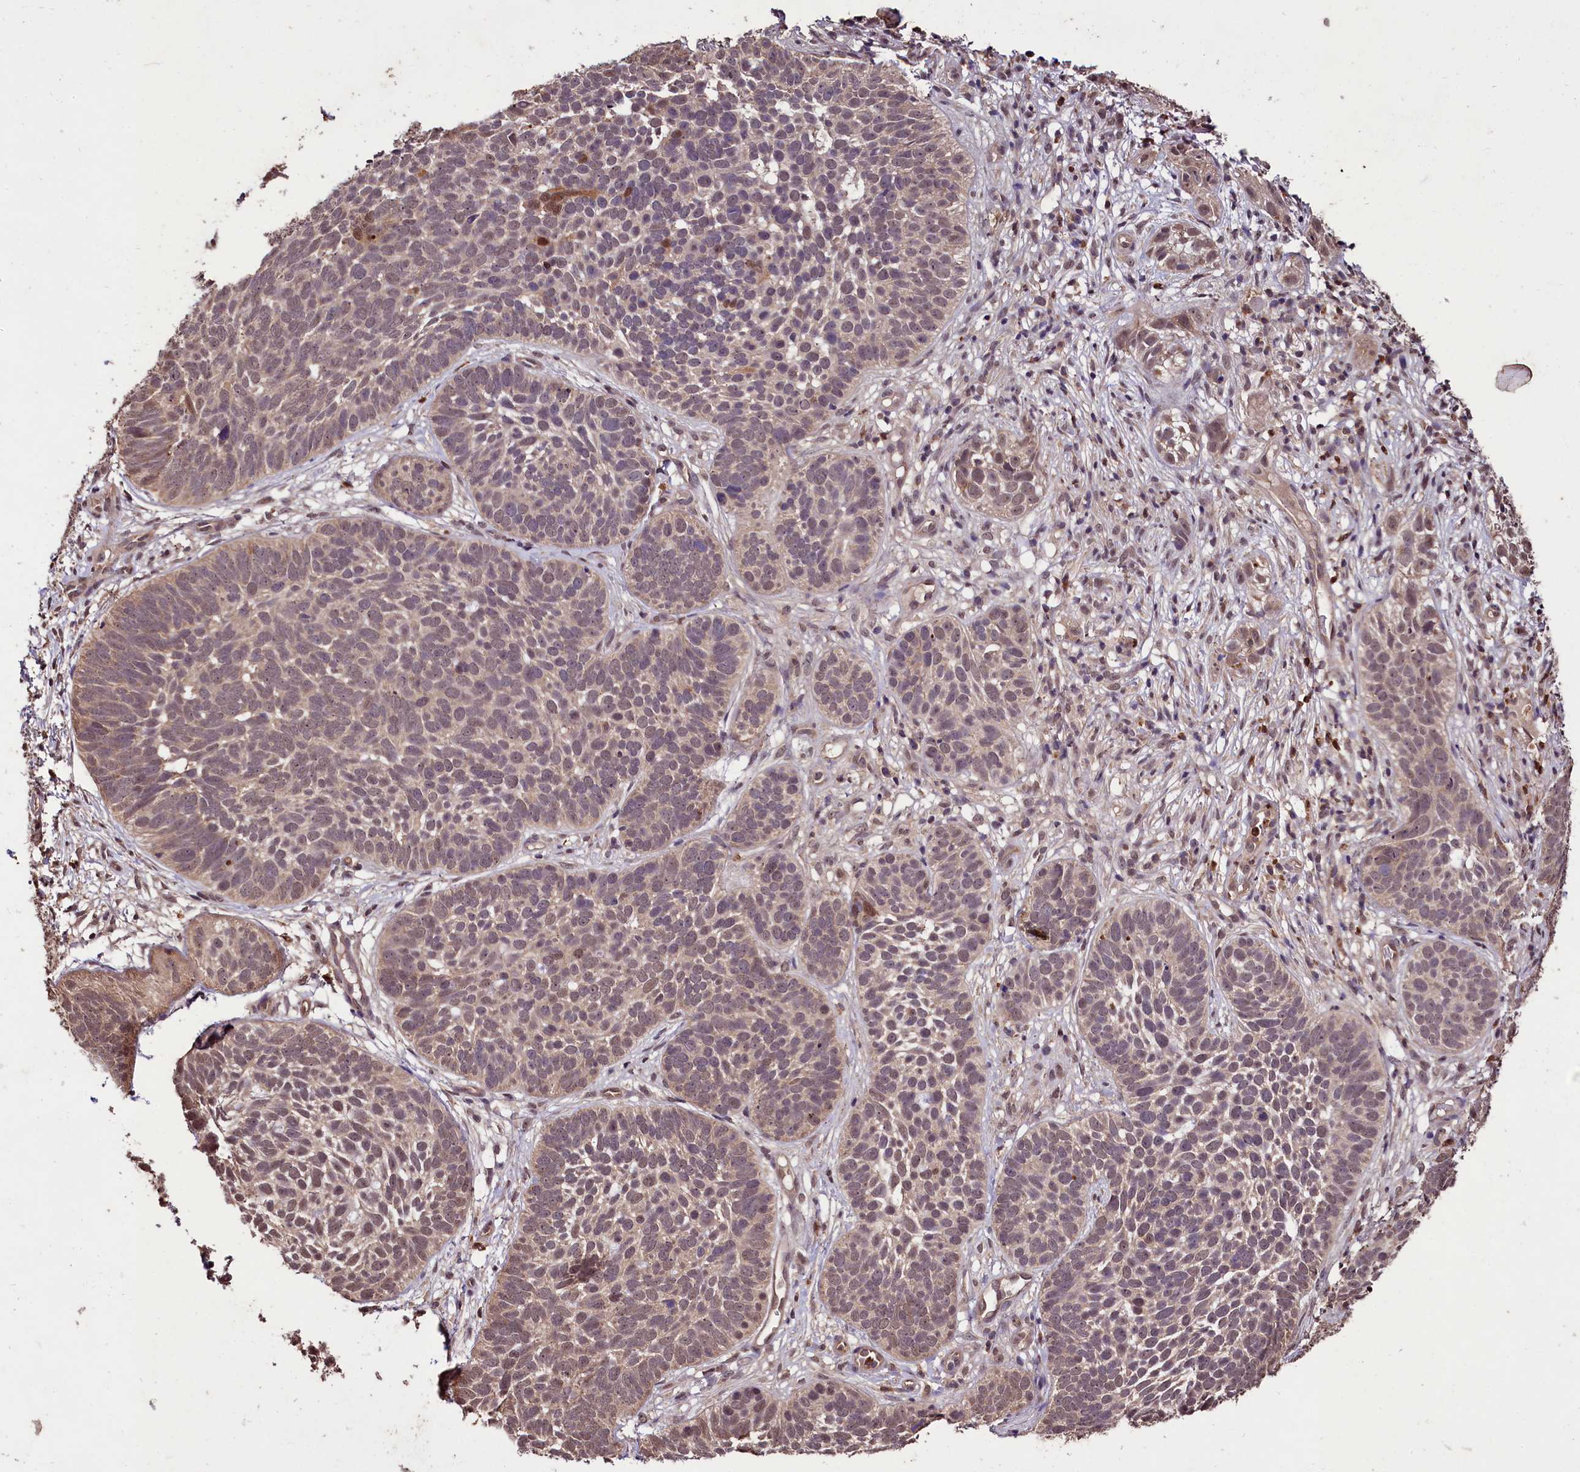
{"staining": {"intensity": "weak", "quantity": "25%-75%", "location": "cytoplasmic/membranous,nuclear"}, "tissue": "skin cancer", "cell_type": "Tumor cells", "image_type": "cancer", "snomed": [{"axis": "morphology", "description": "Basal cell carcinoma"}, {"axis": "topography", "description": "Skin"}], "caption": "The photomicrograph shows immunohistochemical staining of basal cell carcinoma (skin). There is weak cytoplasmic/membranous and nuclear expression is seen in approximately 25%-75% of tumor cells.", "gene": "KLRB1", "patient": {"sex": "male", "age": 89}}